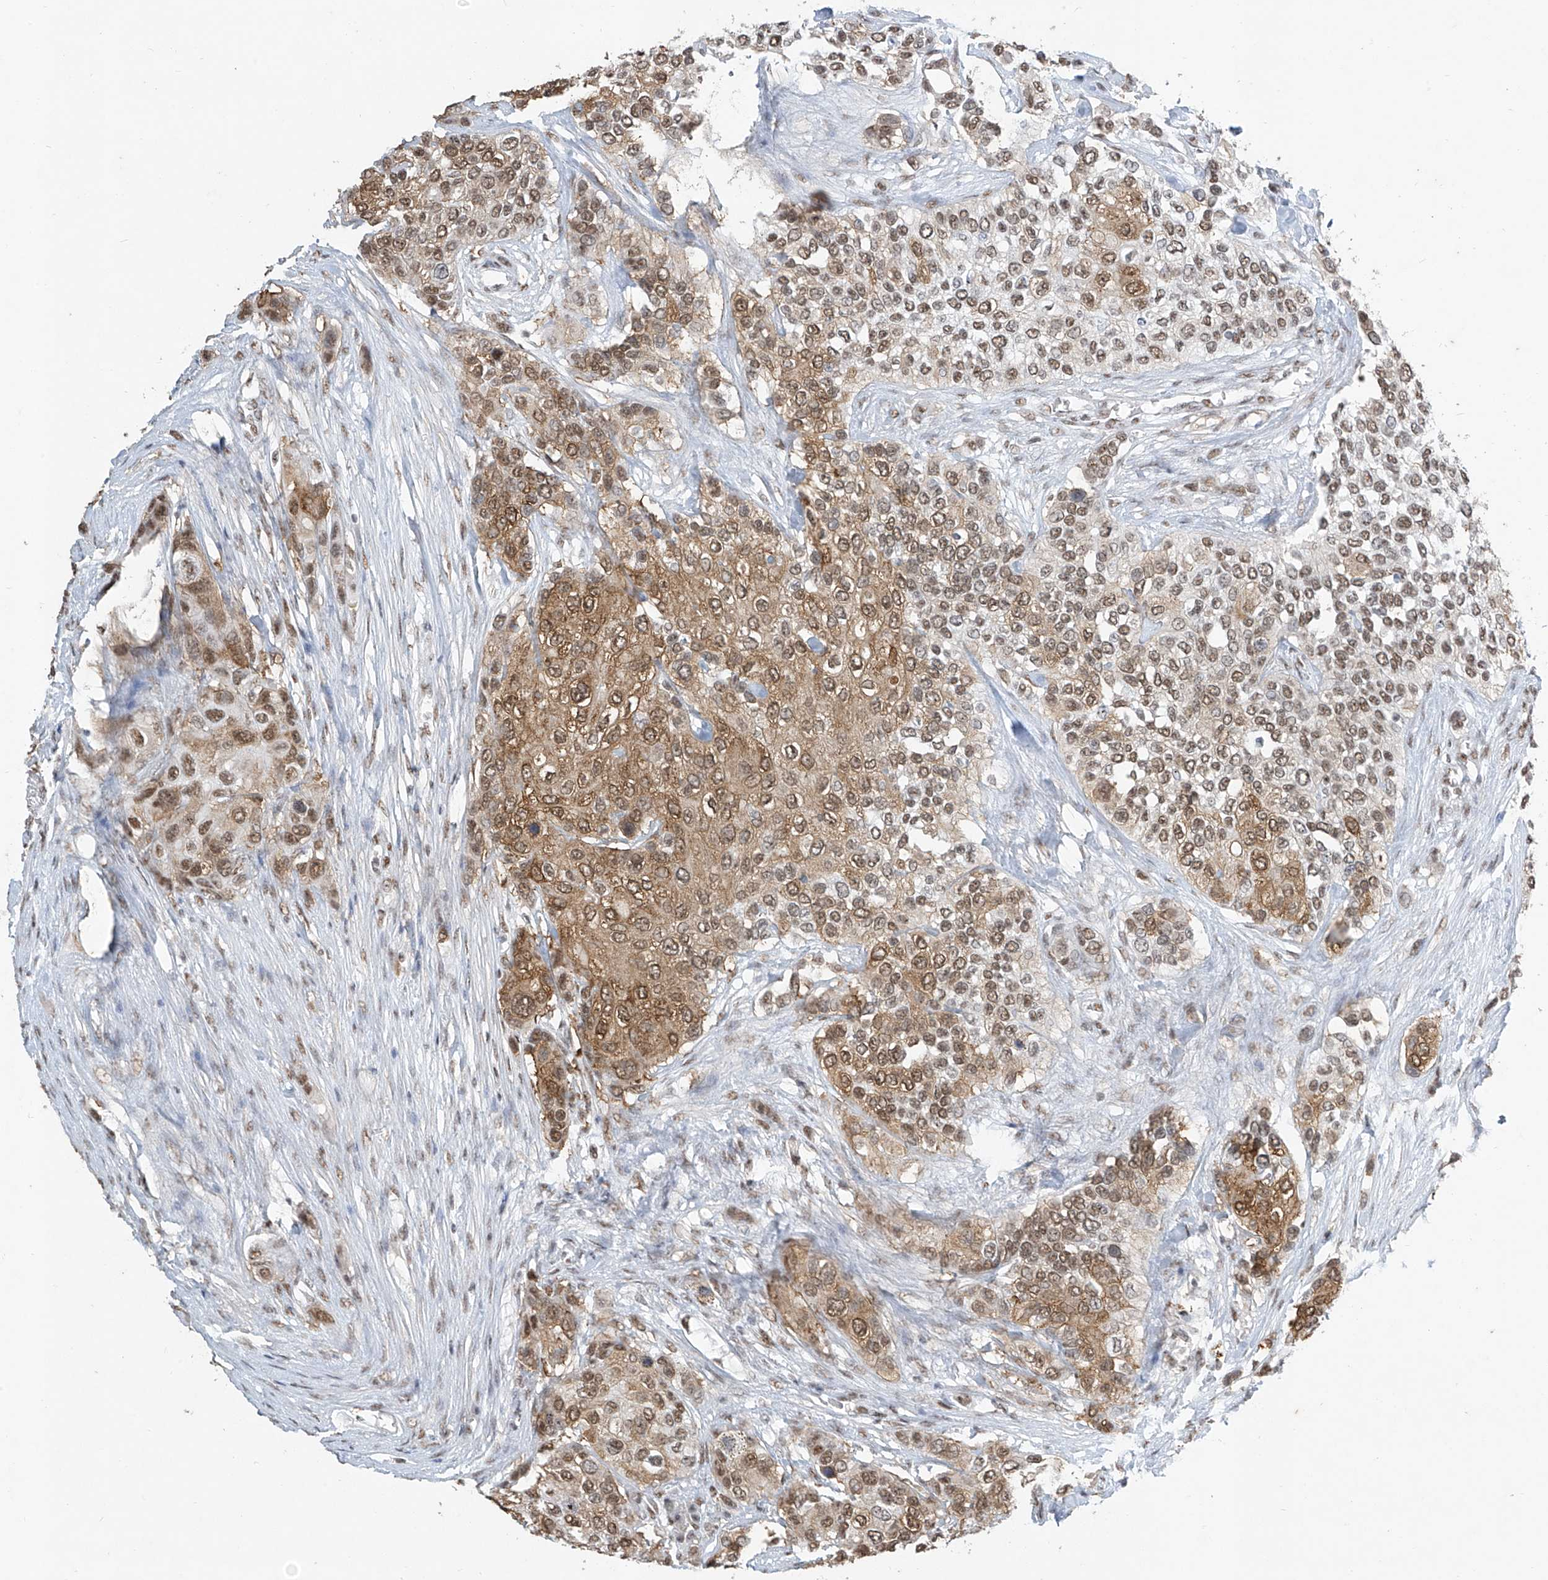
{"staining": {"intensity": "moderate", "quantity": ">75%", "location": "cytoplasmic/membranous,nuclear"}, "tissue": "urothelial cancer", "cell_type": "Tumor cells", "image_type": "cancer", "snomed": [{"axis": "morphology", "description": "Urothelial carcinoma, High grade"}, {"axis": "topography", "description": "Urinary bladder"}], "caption": "Moderate cytoplasmic/membranous and nuclear staining is appreciated in approximately >75% of tumor cells in urothelial carcinoma (high-grade).", "gene": "TFEC", "patient": {"sex": "female", "age": 56}}